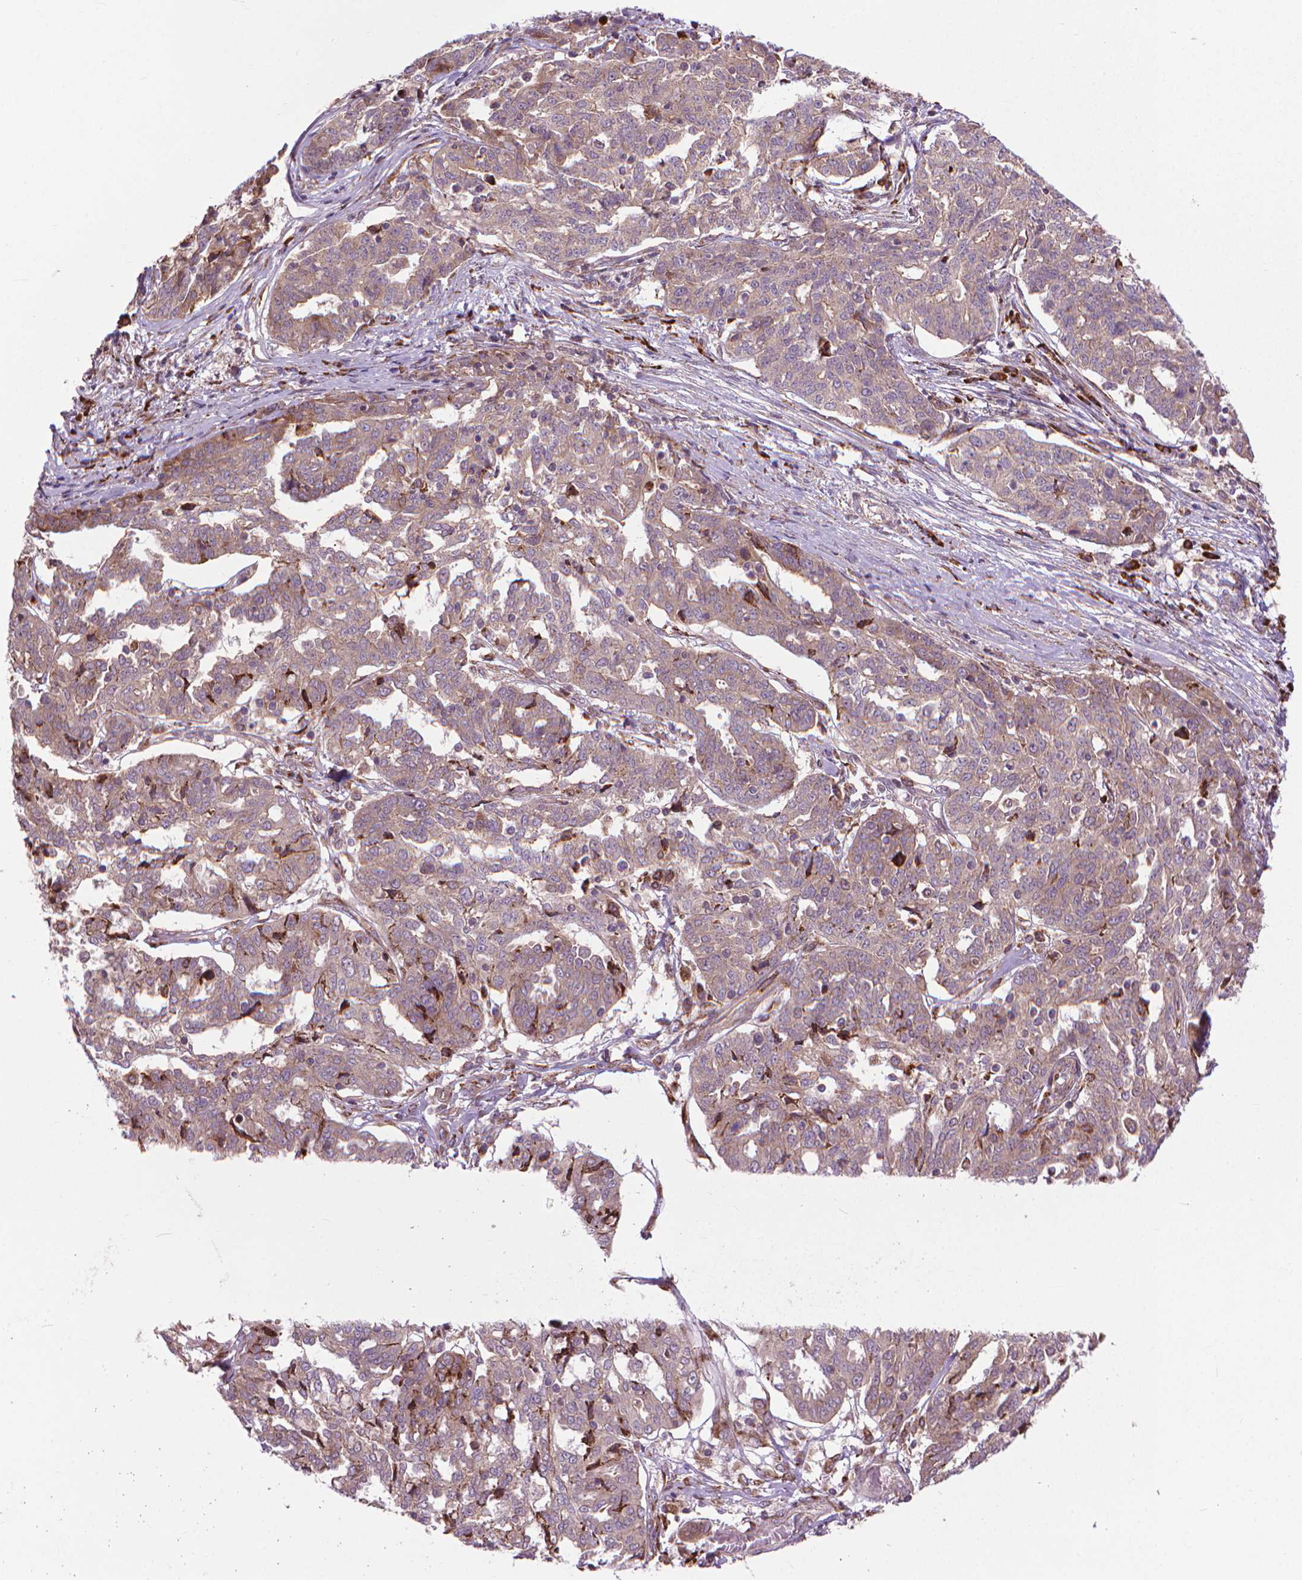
{"staining": {"intensity": "weak", "quantity": "<25%", "location": "cytoplasmic/membranous"}, "tissue": "ovarian cancer", "cell_type": "Tumor cells", "image_type": "cancer", "snomed": [{"axis": "morphology", "description": "Cystadenocarcinoma, serous, NOS"}, {"axis": "topography", "description": "Ovary"}], "caption": "Protein analysis of ovarian cancer (serous cystadenocarcinoma) reveals no significant expression in tumor cells. Brightfield microscopy of IHC stained with DAB (3,3'-diaminobenzidine) (brown) and hematoxylin (blue), captured at high magnification.", "gene": "MYH14", "patient": {"sex": "female", "age": 67}}